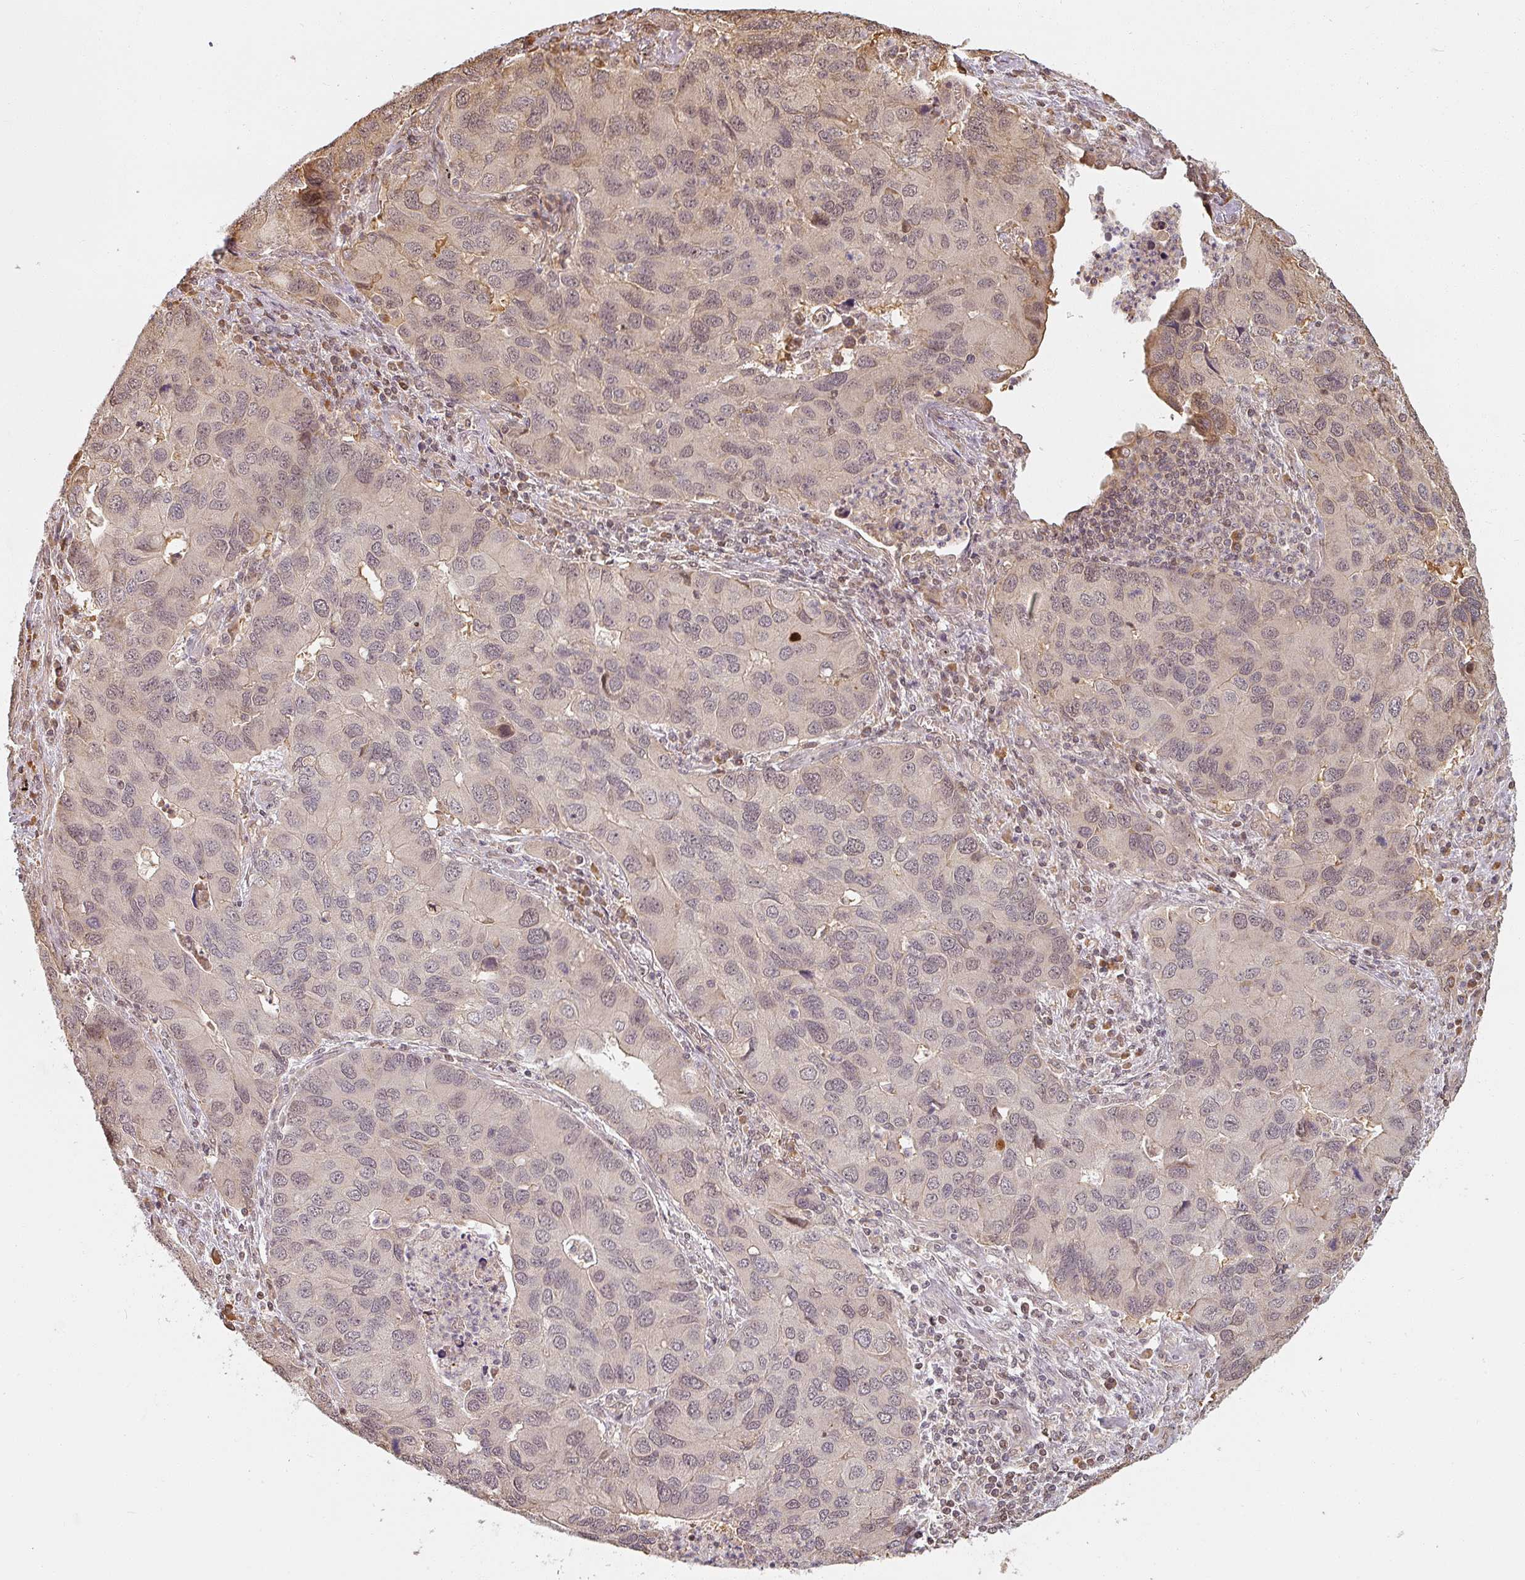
{"staining": {"intensity": "weak", "quantity": "25%-75%", "location": "nuclear"}, "tissue": "lung cancer", "cell_type": "Tumor cells", "image_type": "cancer", "snomed": [{"axis": "morphology", "description": "Aneuploidy"}, {"axis": "morphology", "description": "Adenocarcinoma, NOS"}, {"axis": "topography", "description": "Lymph node"}, {"axis": "topography", "description": "Lung"}], "caption": "IHC image of lung cancer (adenocarcinoma) stained for a protein (brown), which exhibits low levels of weak nuclear expression in approximately 25%-75% of tumor cells.", "gene": "MED19", "patient": {"sex": "female", "age": 74}}